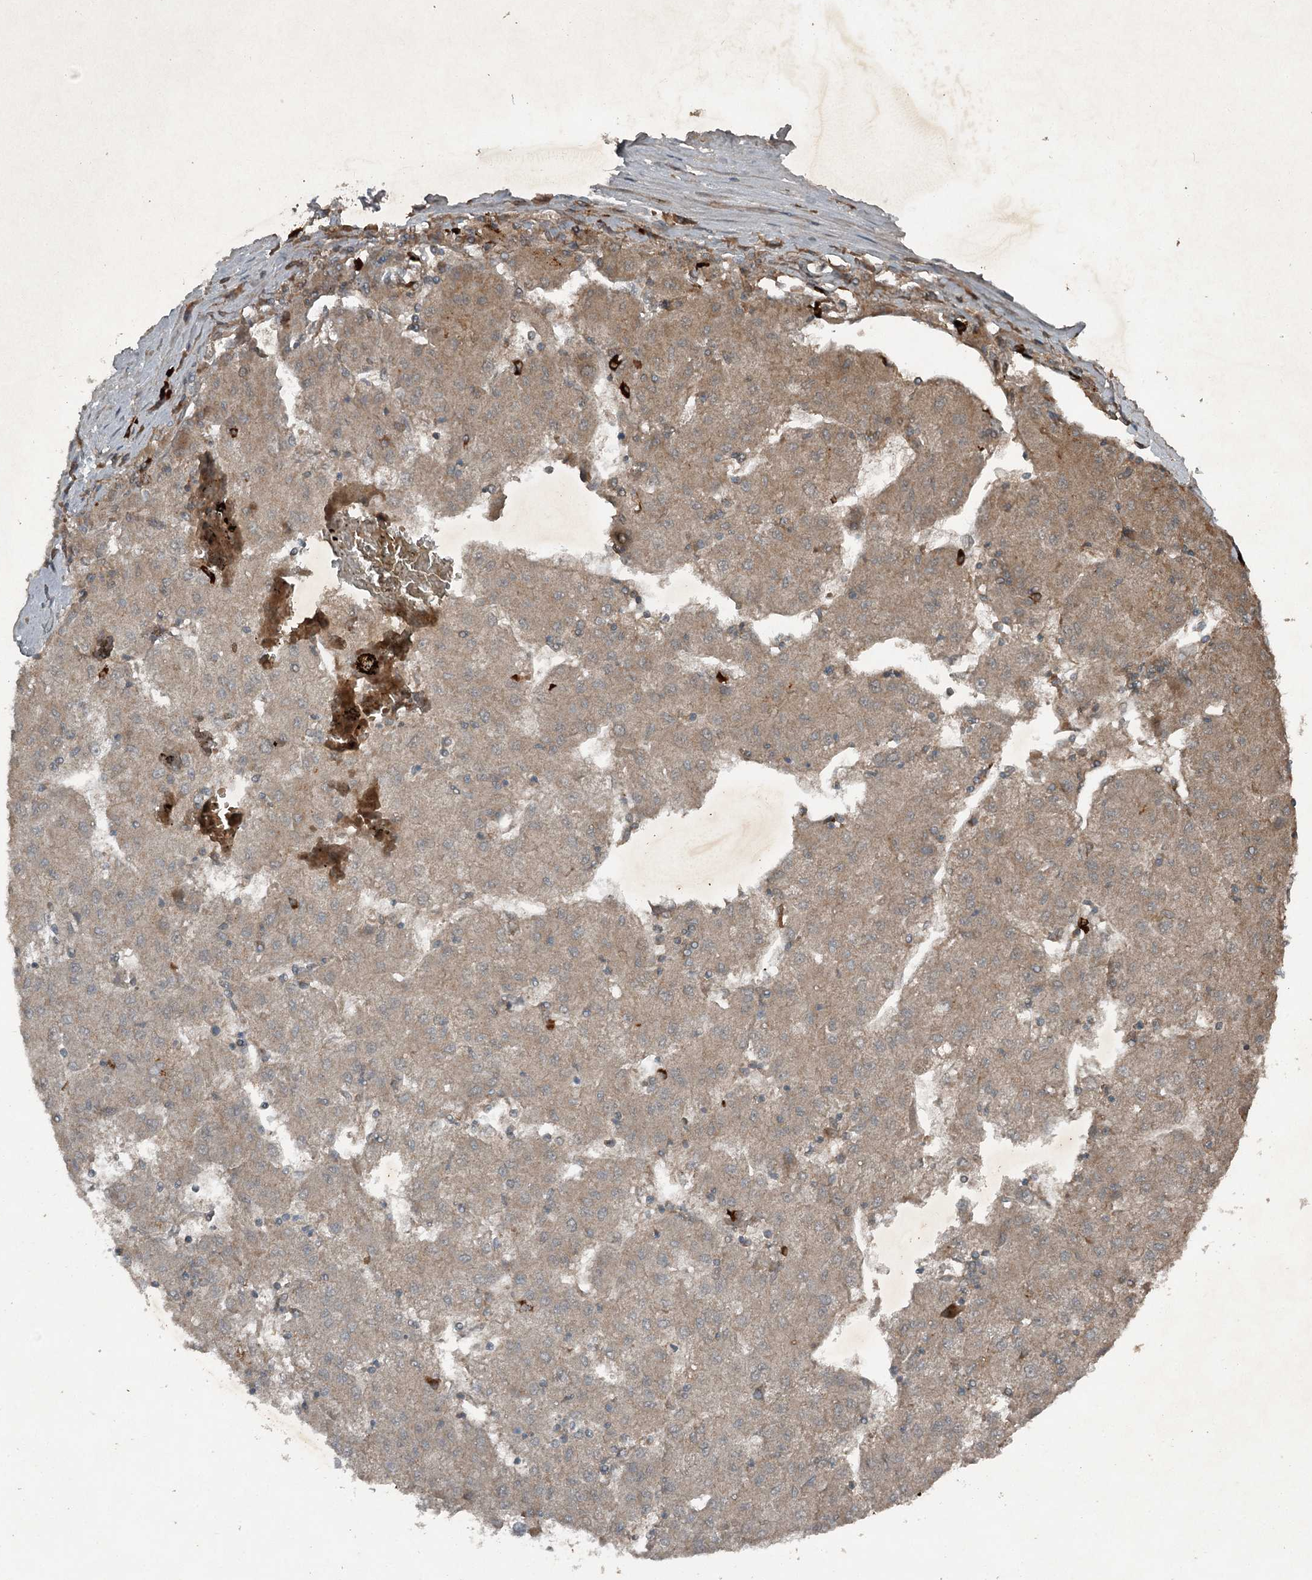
{"staining": {"intensity": "weak", "quantity": "25%-75%", "location": "cytoplasmic/membranous"}, "tissue": "liver cancer", "cell_type": "Tumor cells", "image_type": "cancer", "snomed": [{"axis": "morphology", "description": "Carcinoma, Hepatocellular, NOS"}, {"axis": "topography", "description": "Liver"}], "caption": "A histopathology image showing weak cytoplasmic/membranous staining in about 25%-75% of tumor cells in liver hepatocellular carcinoma, as visualized by brown immunohistochemical staining.", "gene": "SLC39A8", "patient": {"sex": "male", "age": 72}}